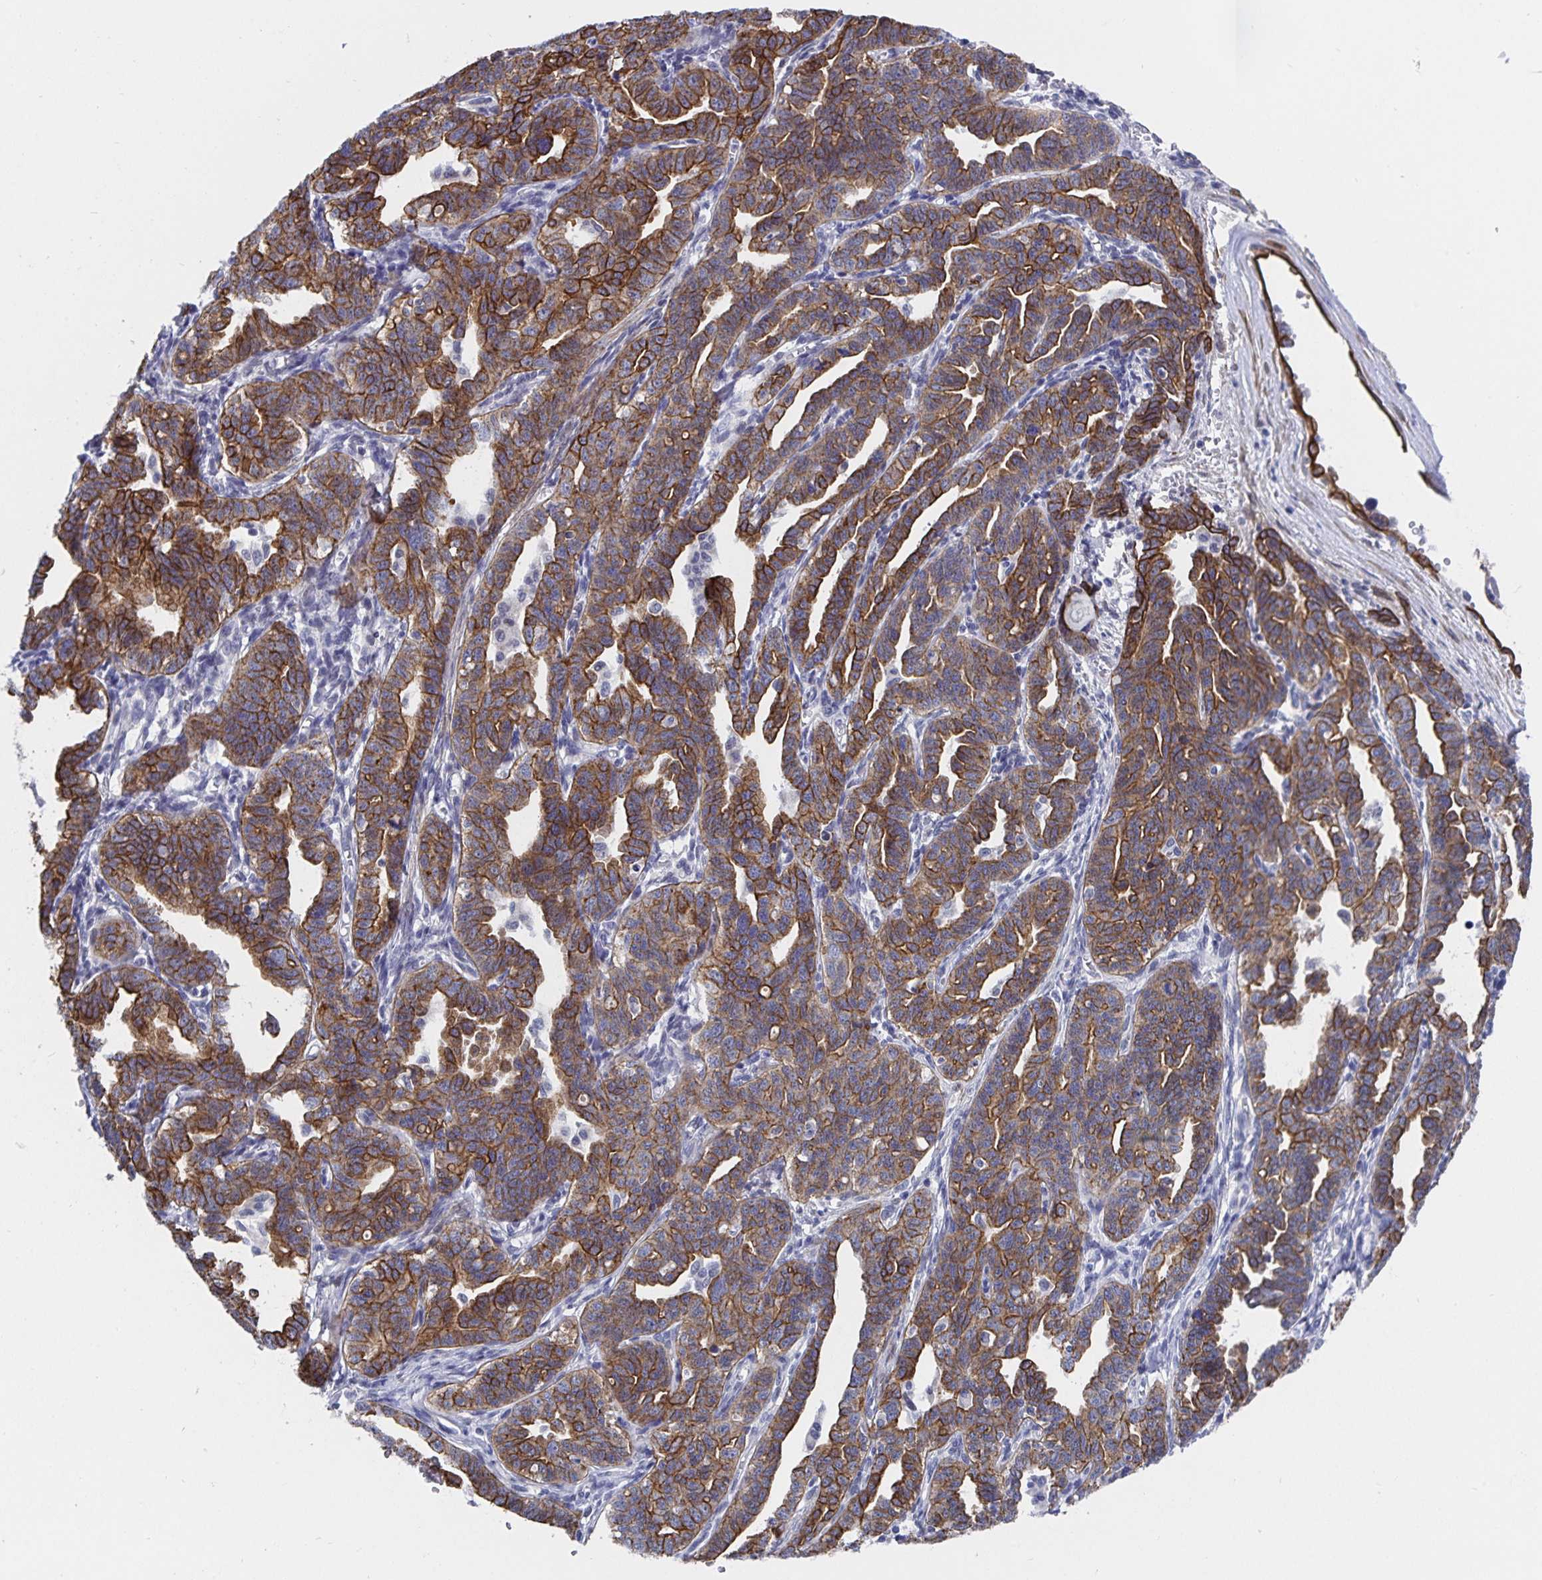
{"staining": {"intensity": "strong", "quantity": "25%-75%", "location": "cytoplasmic/membranous"}, "tissue": "ovarian cancer", "cell_type": "Tumor cells", "image_type": "cancer", "snomed": [{"axis": "morphology", "description": "Cystadenocarcinoma, serous, NOS"}, {"axis": "topography", "description": "Ovary"}], "caption": "High-power microscopy captured an IHC image of ovarian cancer, revealing strong cytoplasmic/membranous expression in about 25%-75% of tumor cells.", "gene": "ZIK1", "patient": {"sex": "female", "age": 69}}